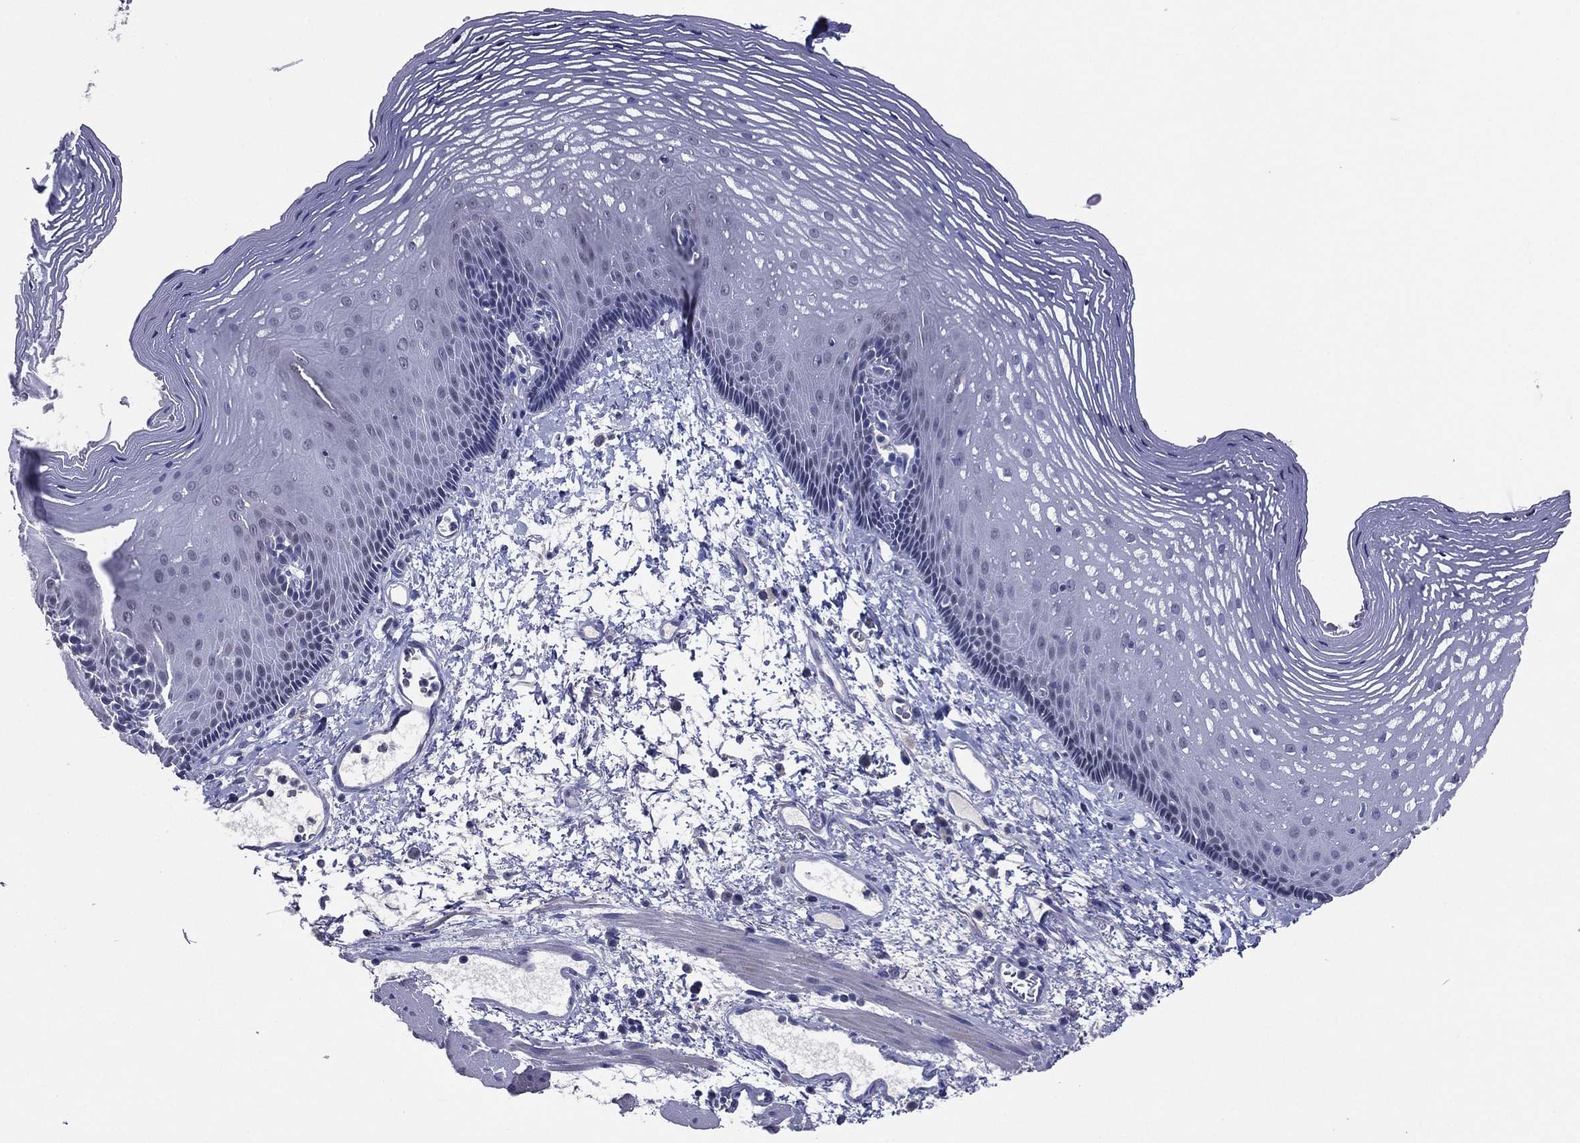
{"staining": {"intensity": "negative", "quantity": "none", "location": "none"}, "tissue": "esophagus", "cell_type": "Squamous epithelial cells", "image_type": "normal", "snomed": [{"axis": "morphology", "description": "Normal tissue, NOS"}, {"axis": "topography", "description": "Esophagus"}], "caption": "The micrograph shows no staining of squamous epithelial cells in benign esophagus.", "gene": "TFAP2A", "patient": {"sex": "male", "age": 76}}